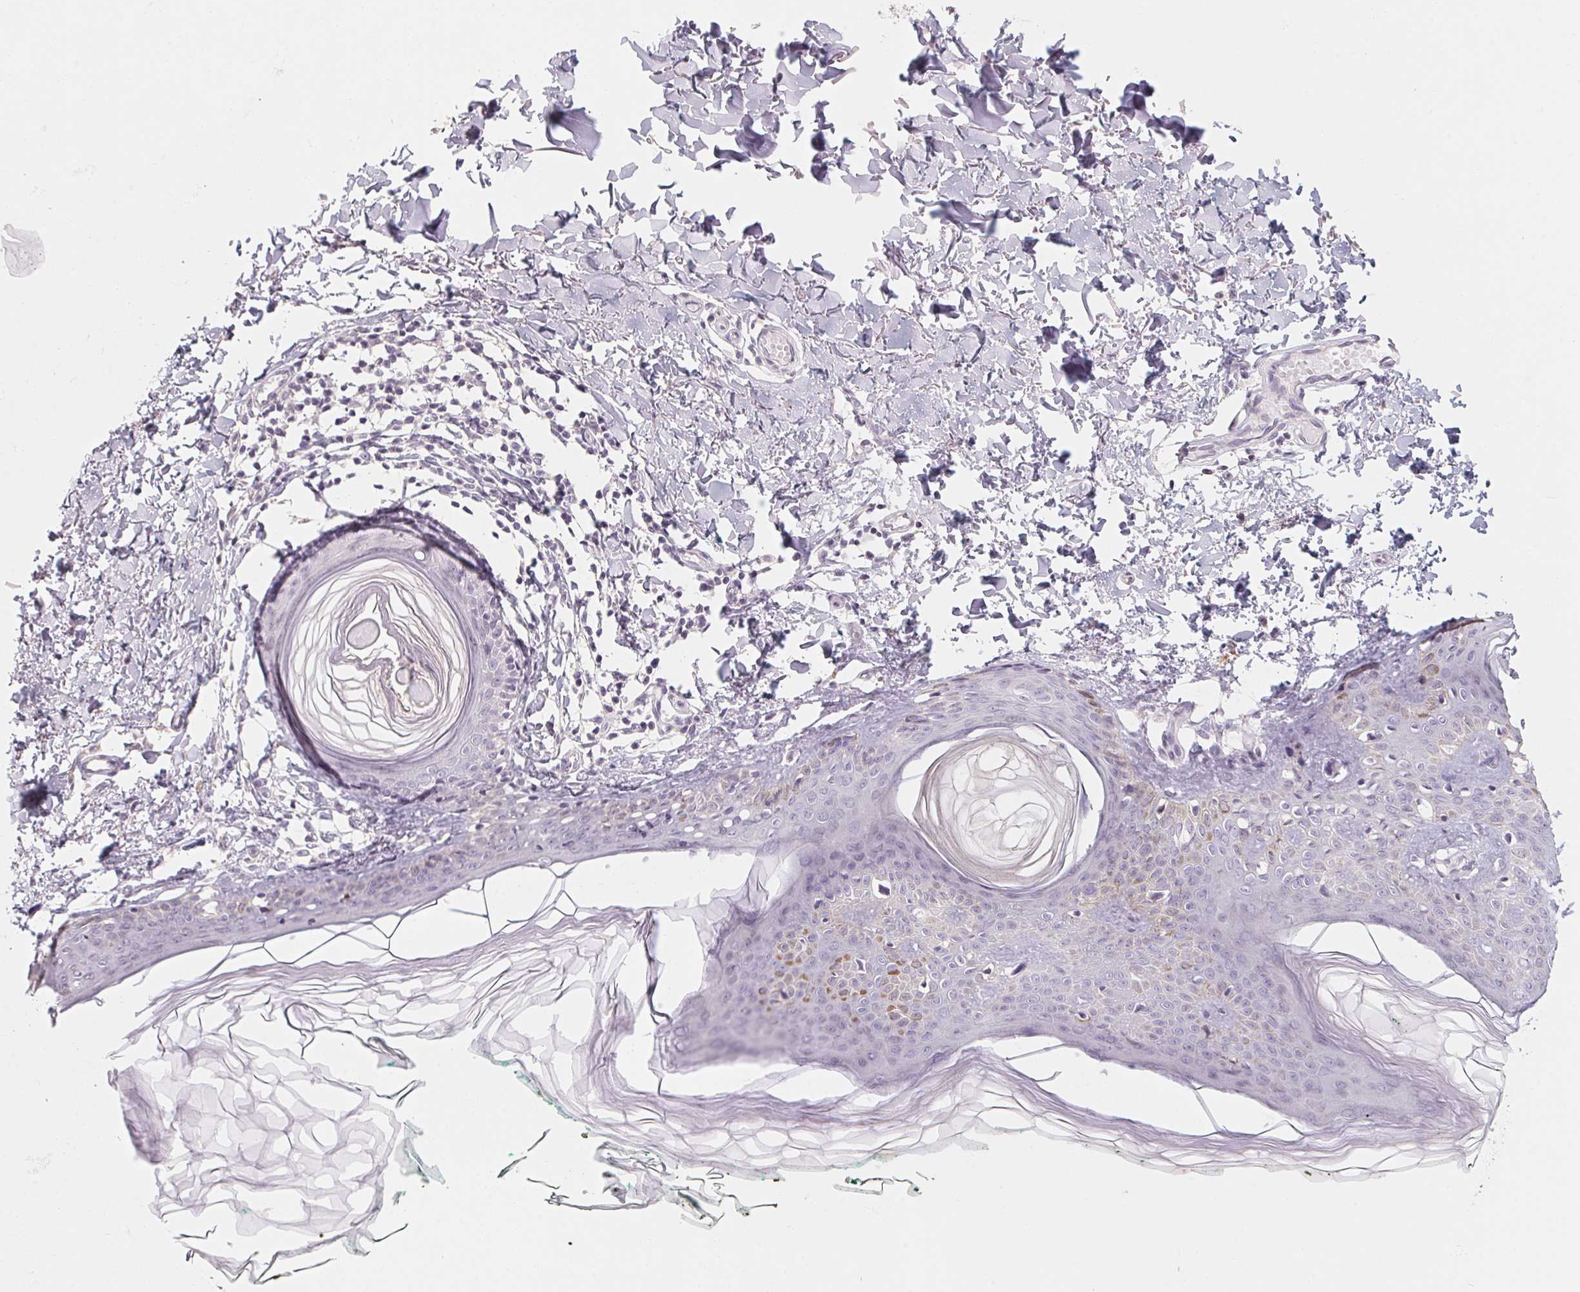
{"staining": {"intensity": "negative", "quantity": "none", "location": "none"}, "tissue": "skin", "cell_type": "Fibroblasts", "image_type": "normal", "snomed": [{"axis": "morphology", "description": "Normal tissue, NOS"}, {"axis": "topography", "description": "Skin"}, {"axis": "topography", "description": "Peripheral nerve tissue"}], "caption": "Fibroblasts are negative for brown protein staining in normal skin.", "gene": "CAPZA3", "patient": {"sex": "female", "age": 45}}